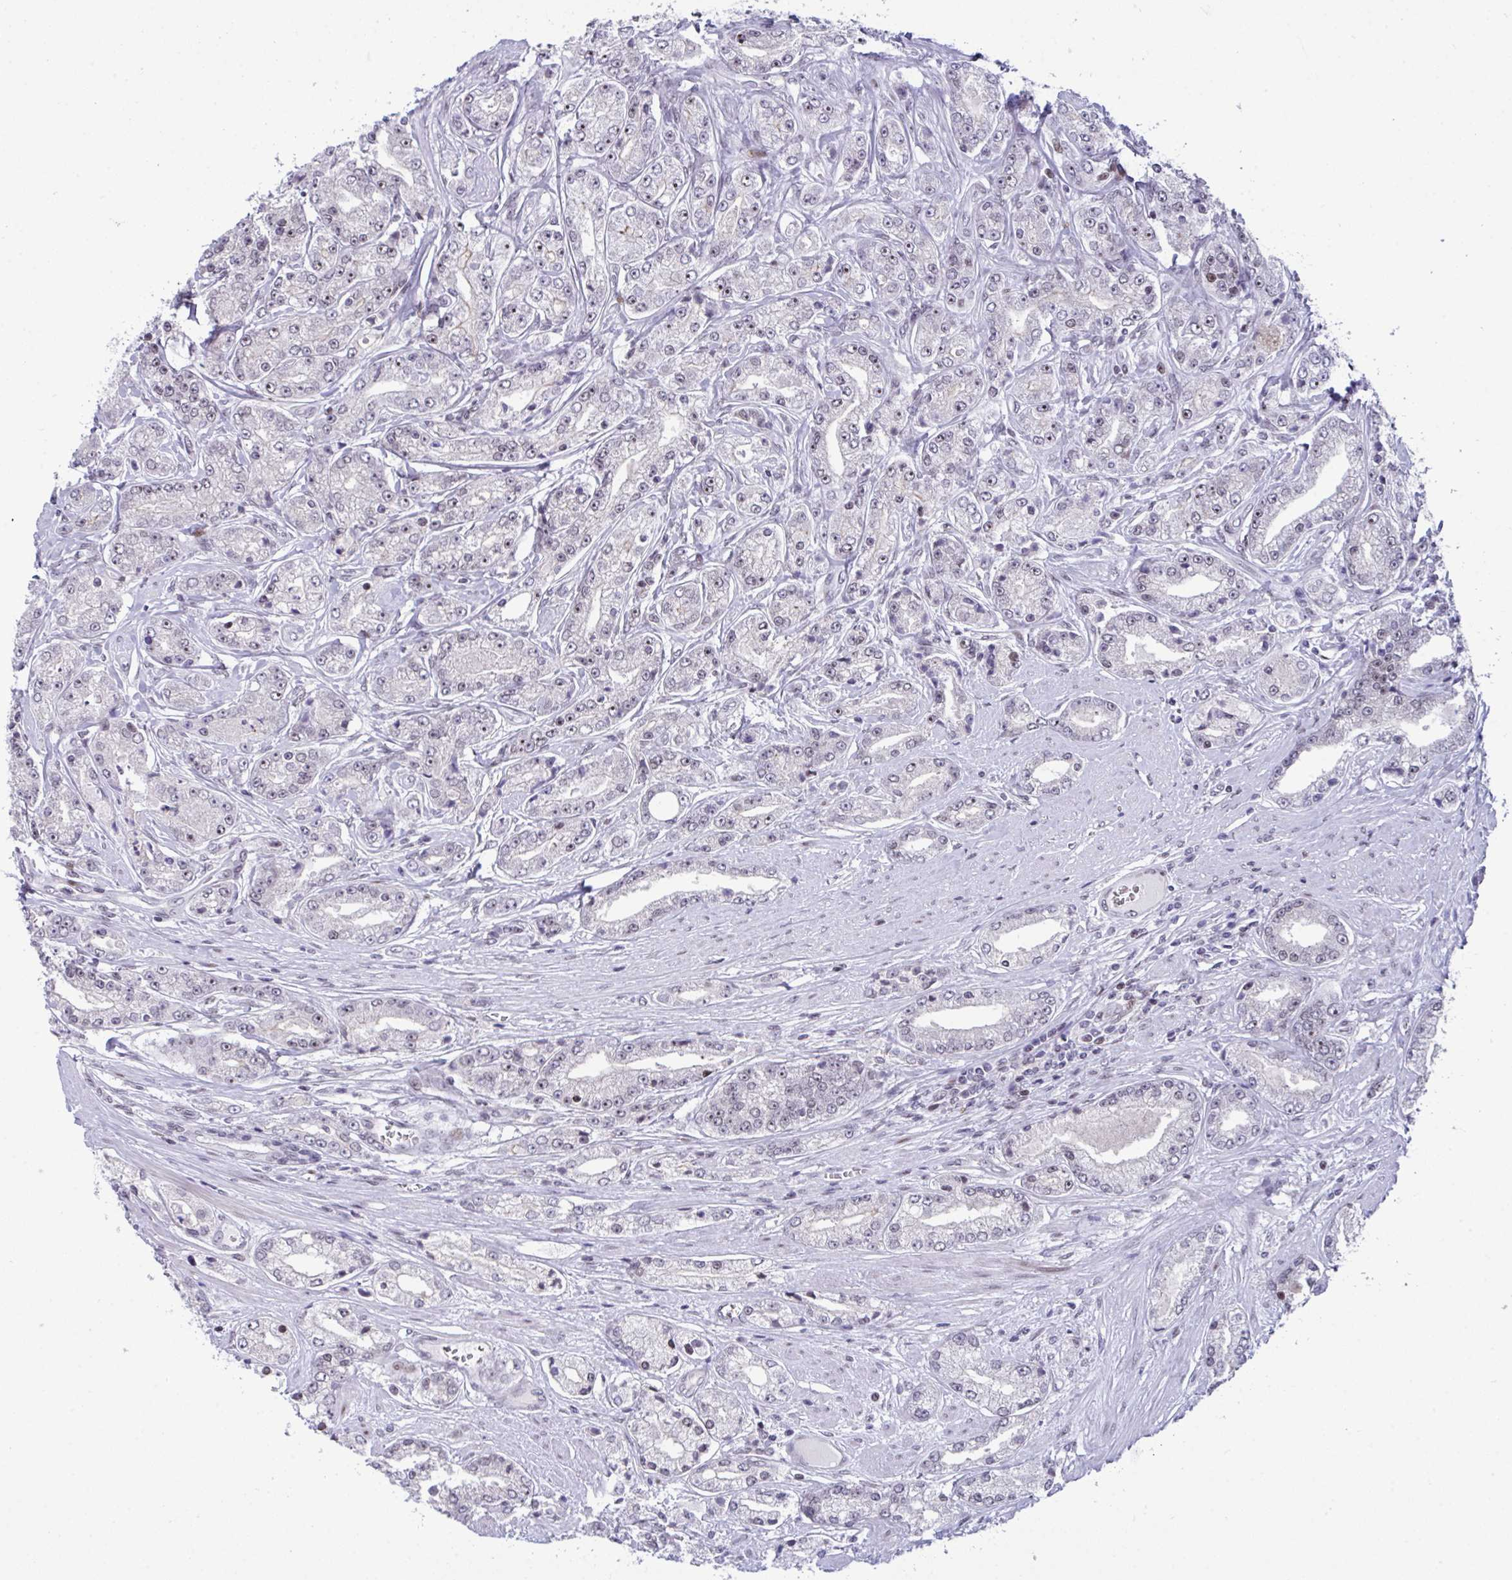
{"staining": {"intensity": "moderate", "quantity": "<25%", "location": "nuclear"}, "tissue": "prostate cancer", "cell_type": "Tumor cells", "image_type": "cancer", "snomed": [{"axis": "morphology", "description": "Adenocarcinoma, High grade"}, {"axis": "topography", "description": "Prostate"}], "caption": "The photomicrograph exhibits staining of prostate cancer (high-grade adenocarcinoma), revealing moderate nuclear protein expression (brown color) within tumor cells.", "gene": "ZFHX3", "patient": {"sex": "male", "age": 66}}